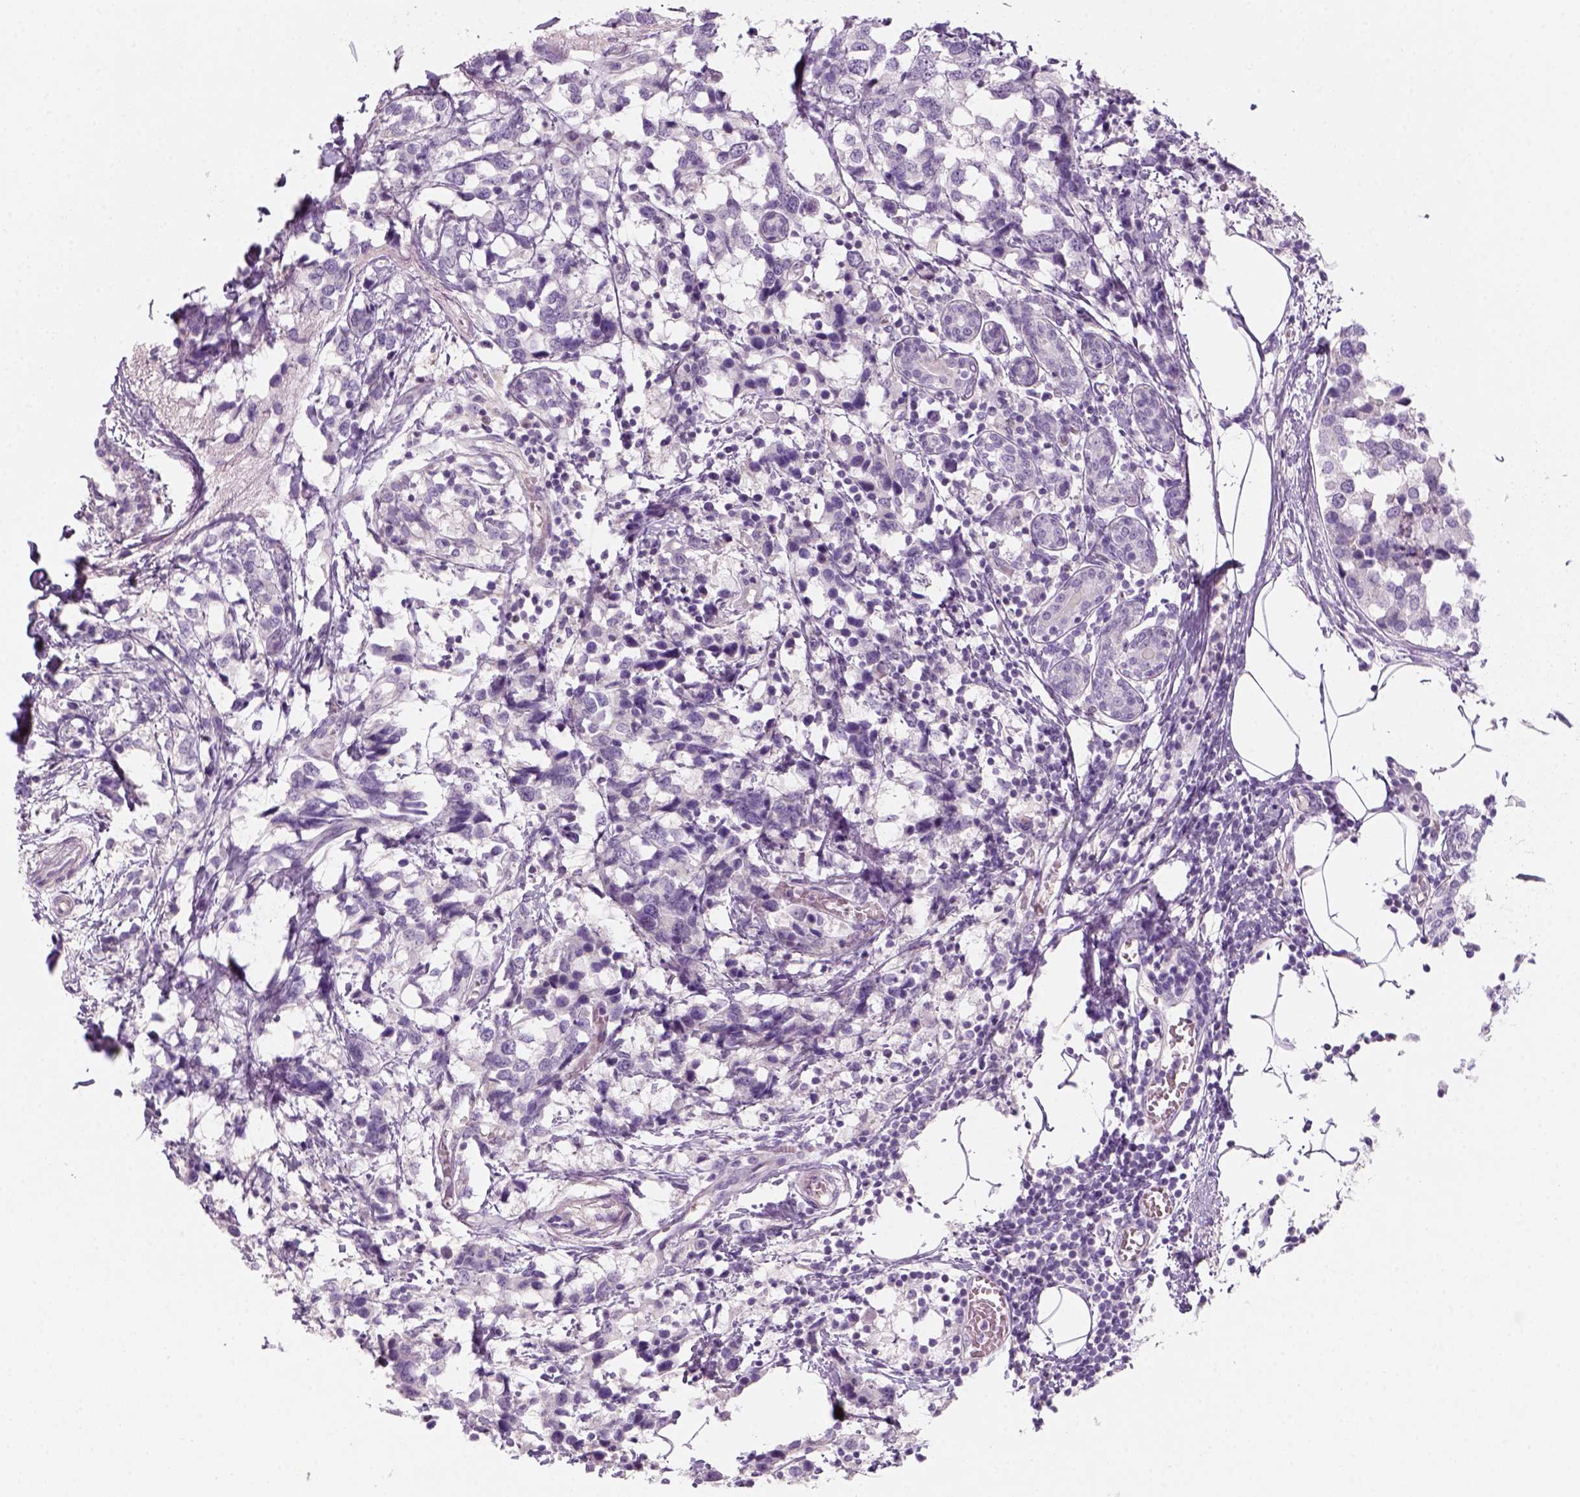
{"staining": {"intensity": "negative", "quantity": "none", "location": "none"}, "tissue": "breast cancer", "cell_type": "Tumor cells", "image_type": "cancer", "snomed": [{"axis": "morphology", "description": "Lobular carcinoma"}, {"axis": "topography", "description": "Breast"}], "caption": "This is a histopathology image of immunohistochemistry staining of breast lobular carcinoma, which shows no positivity in tumor cells.", "gene": "KRT25", "patient": {"sex": "female", "age": 59}}